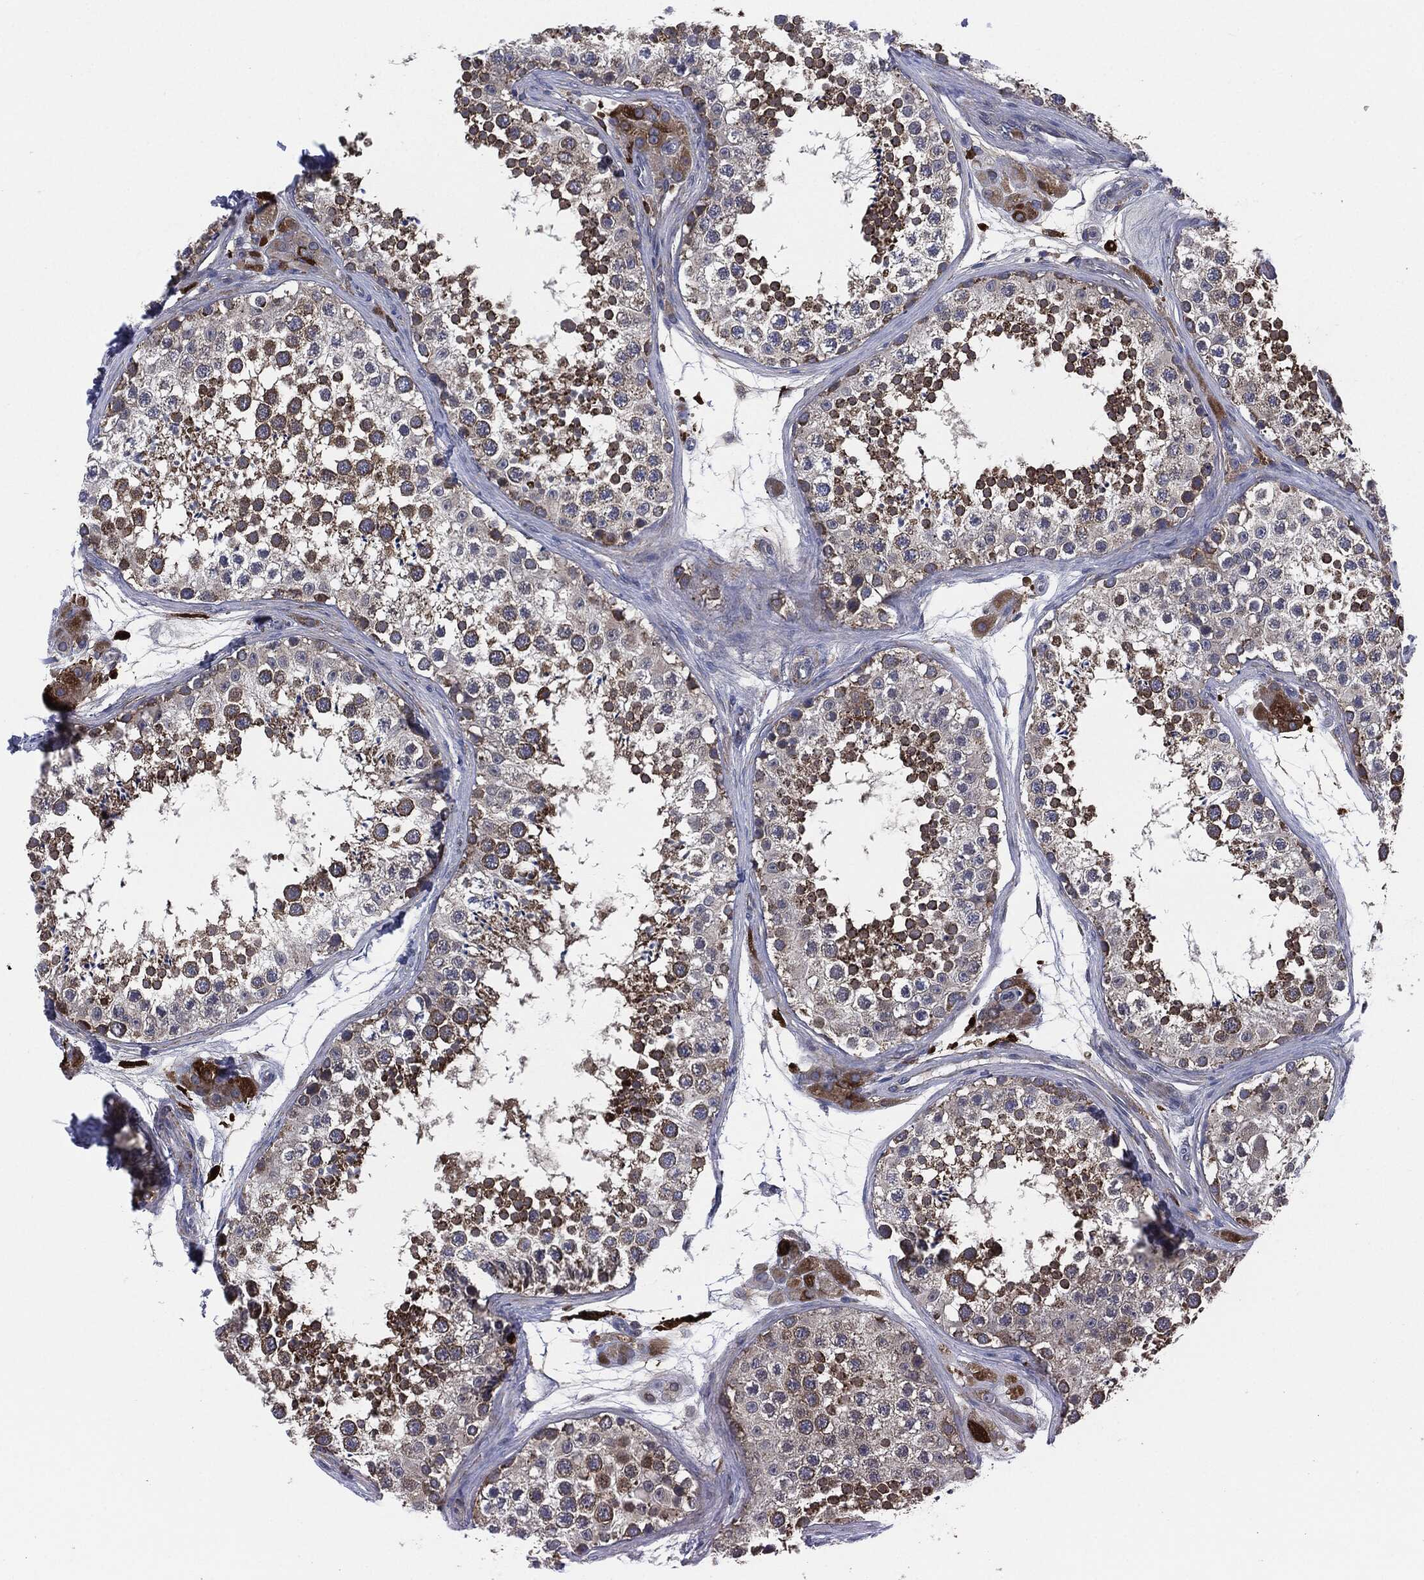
{"staining": {"intensity": "strong", "quantity": "25%-75%", "location": "cytoplasmic/membranous"}, "tissue": "testis", "cell_type": "Cells in seminiferous ducts", "image_type": "normal", "snomed": [{"axis": "morphology", "description": "Normal tissue, NOS"}, {"axis": "topography", "description": "Testis"}], "caption": "Immunohistochemical staining of benign testis reveals strong cytoplasmic/membranous protein positivity in about 25%-75% of cells in seminiferous ducts.", "gene": "TMEM11", "patient": {"sex": "male", "age": 41}}